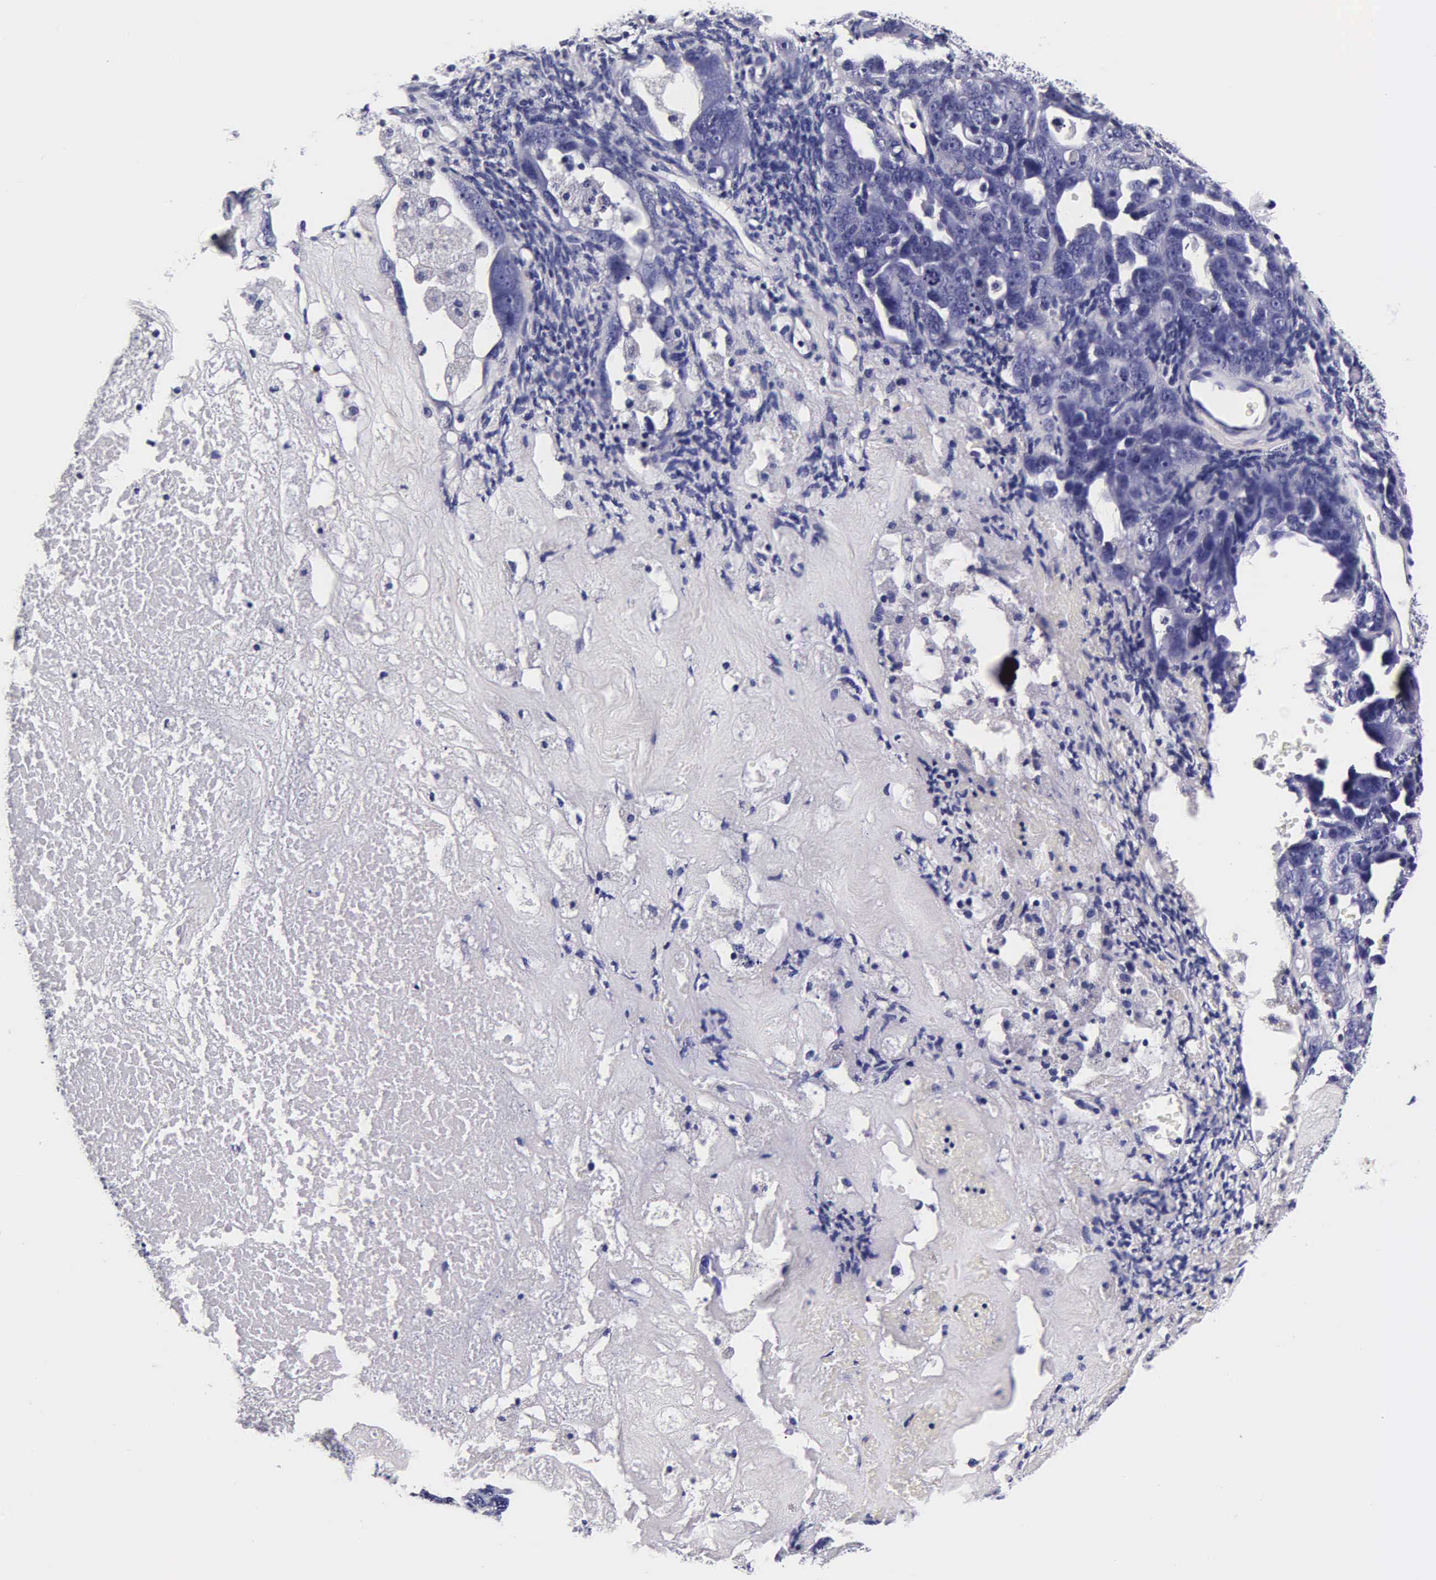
{"staining": {"intensity": "negative", "quantity": "none", "location": "none"}, "tissue": "ovarian cancer", "cell_type": "Tumor cells", "image_type": "cancer", "snomed": [{"axis": "morphology", "description": "Cystadenocarcinoma, serous, NOS"}, {"axis": "topography", "description": "Ovary"}], "caption": "Histopathology image shows no protein staining in tumor cells of ovarian serous cystadenocarcinoma tissue.", "gene": "IAPP", "patient": {"sex": "female", "age": 66}}